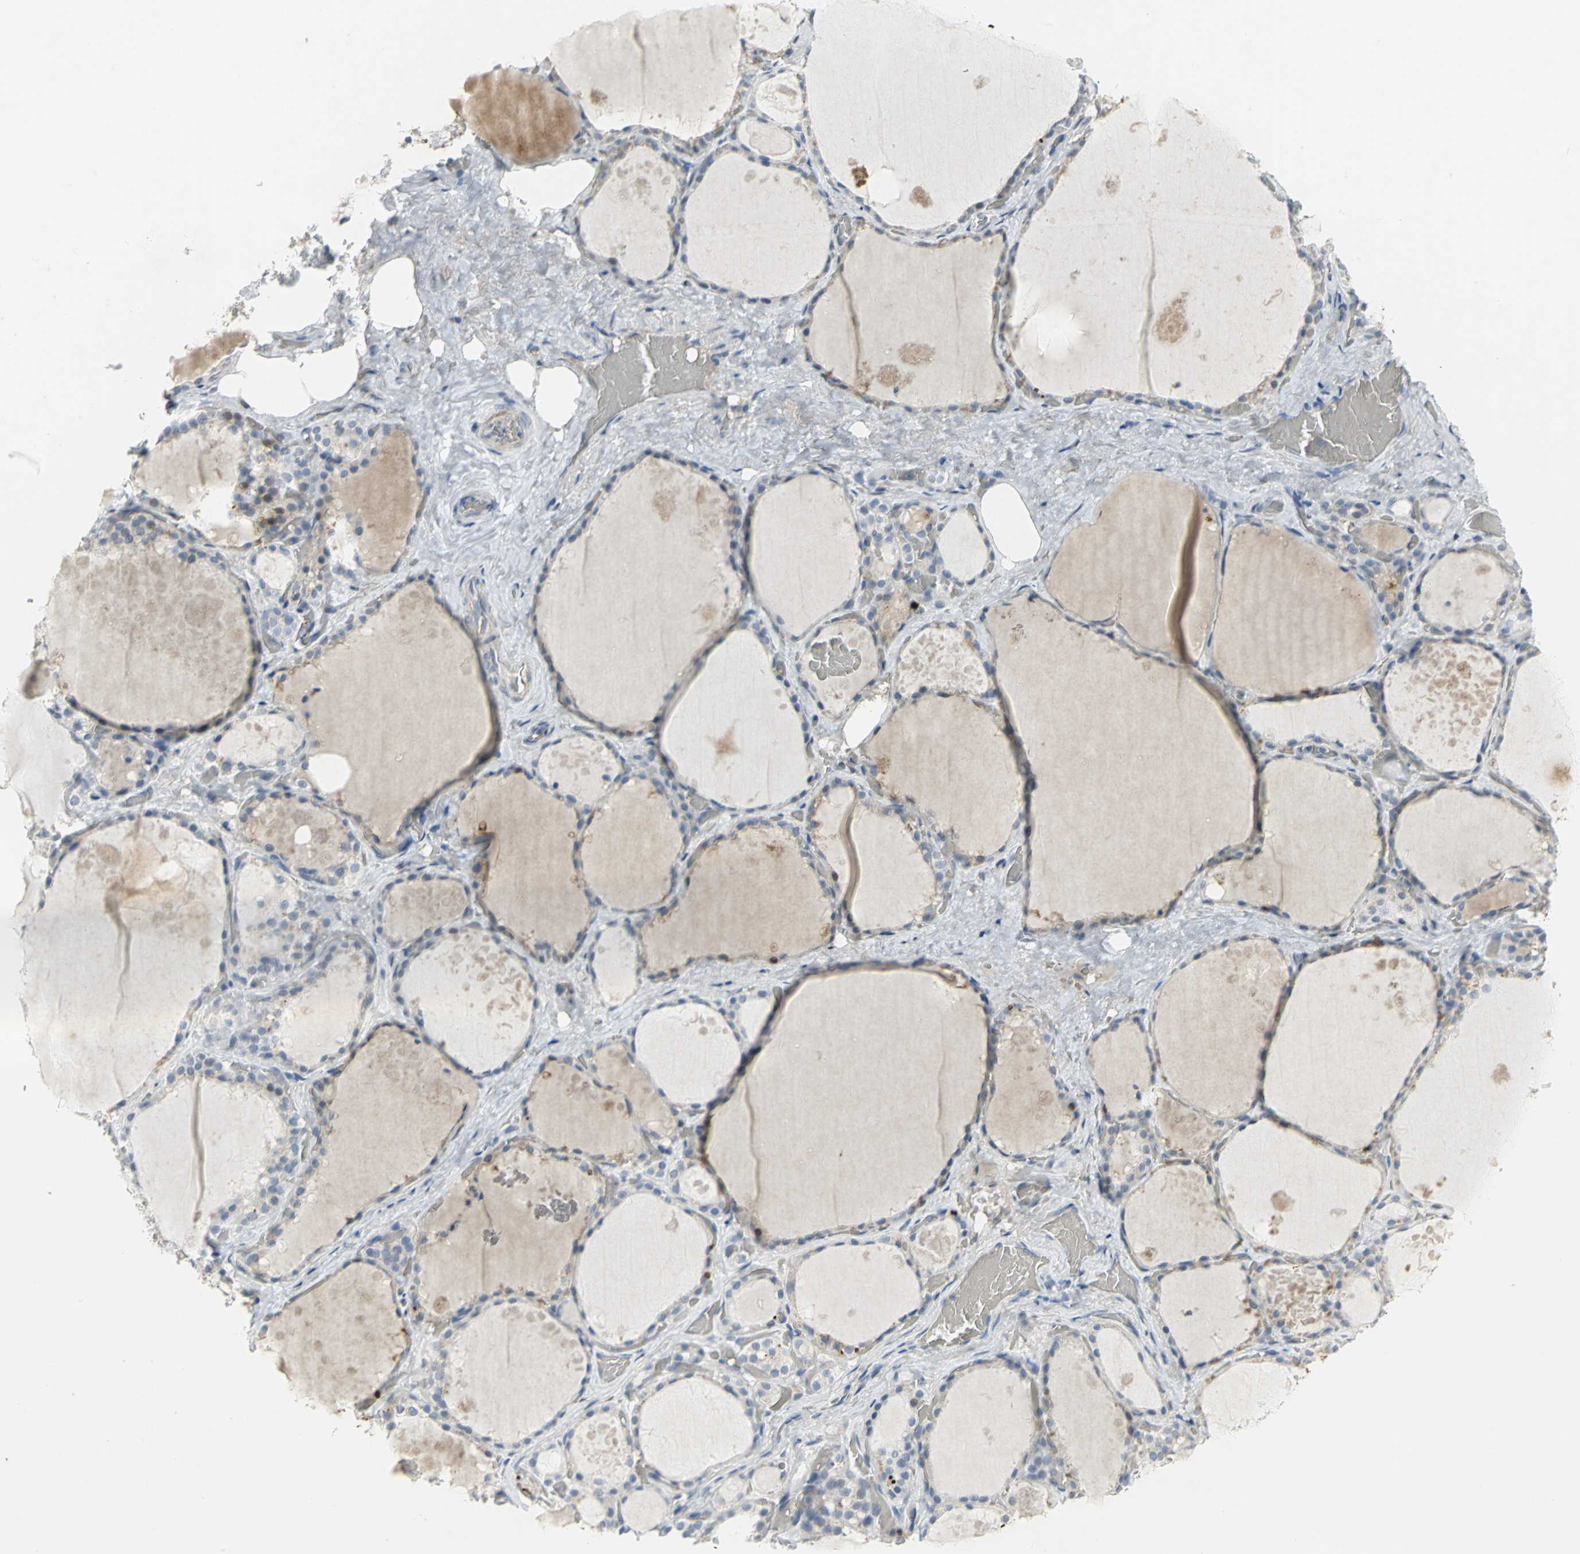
{"staining": {"intensity": "negative", "quantity": "none", "location": "none"}, "tissue": "thyroid gland", "cell_type": "Glandular cells", "image_type": "normal", "snomed": [{"axis": "morphology", "description": "Normal tissue, NOS"}, {"axis": "topography", "description": "Thyroid gland"}], "caption": "Human thyroid gland stained for a protein using immunohistochemistry shows no expression in glandular cells.", "gene": "ZIC1", "patient": {"sex": "male", "age": 61}}